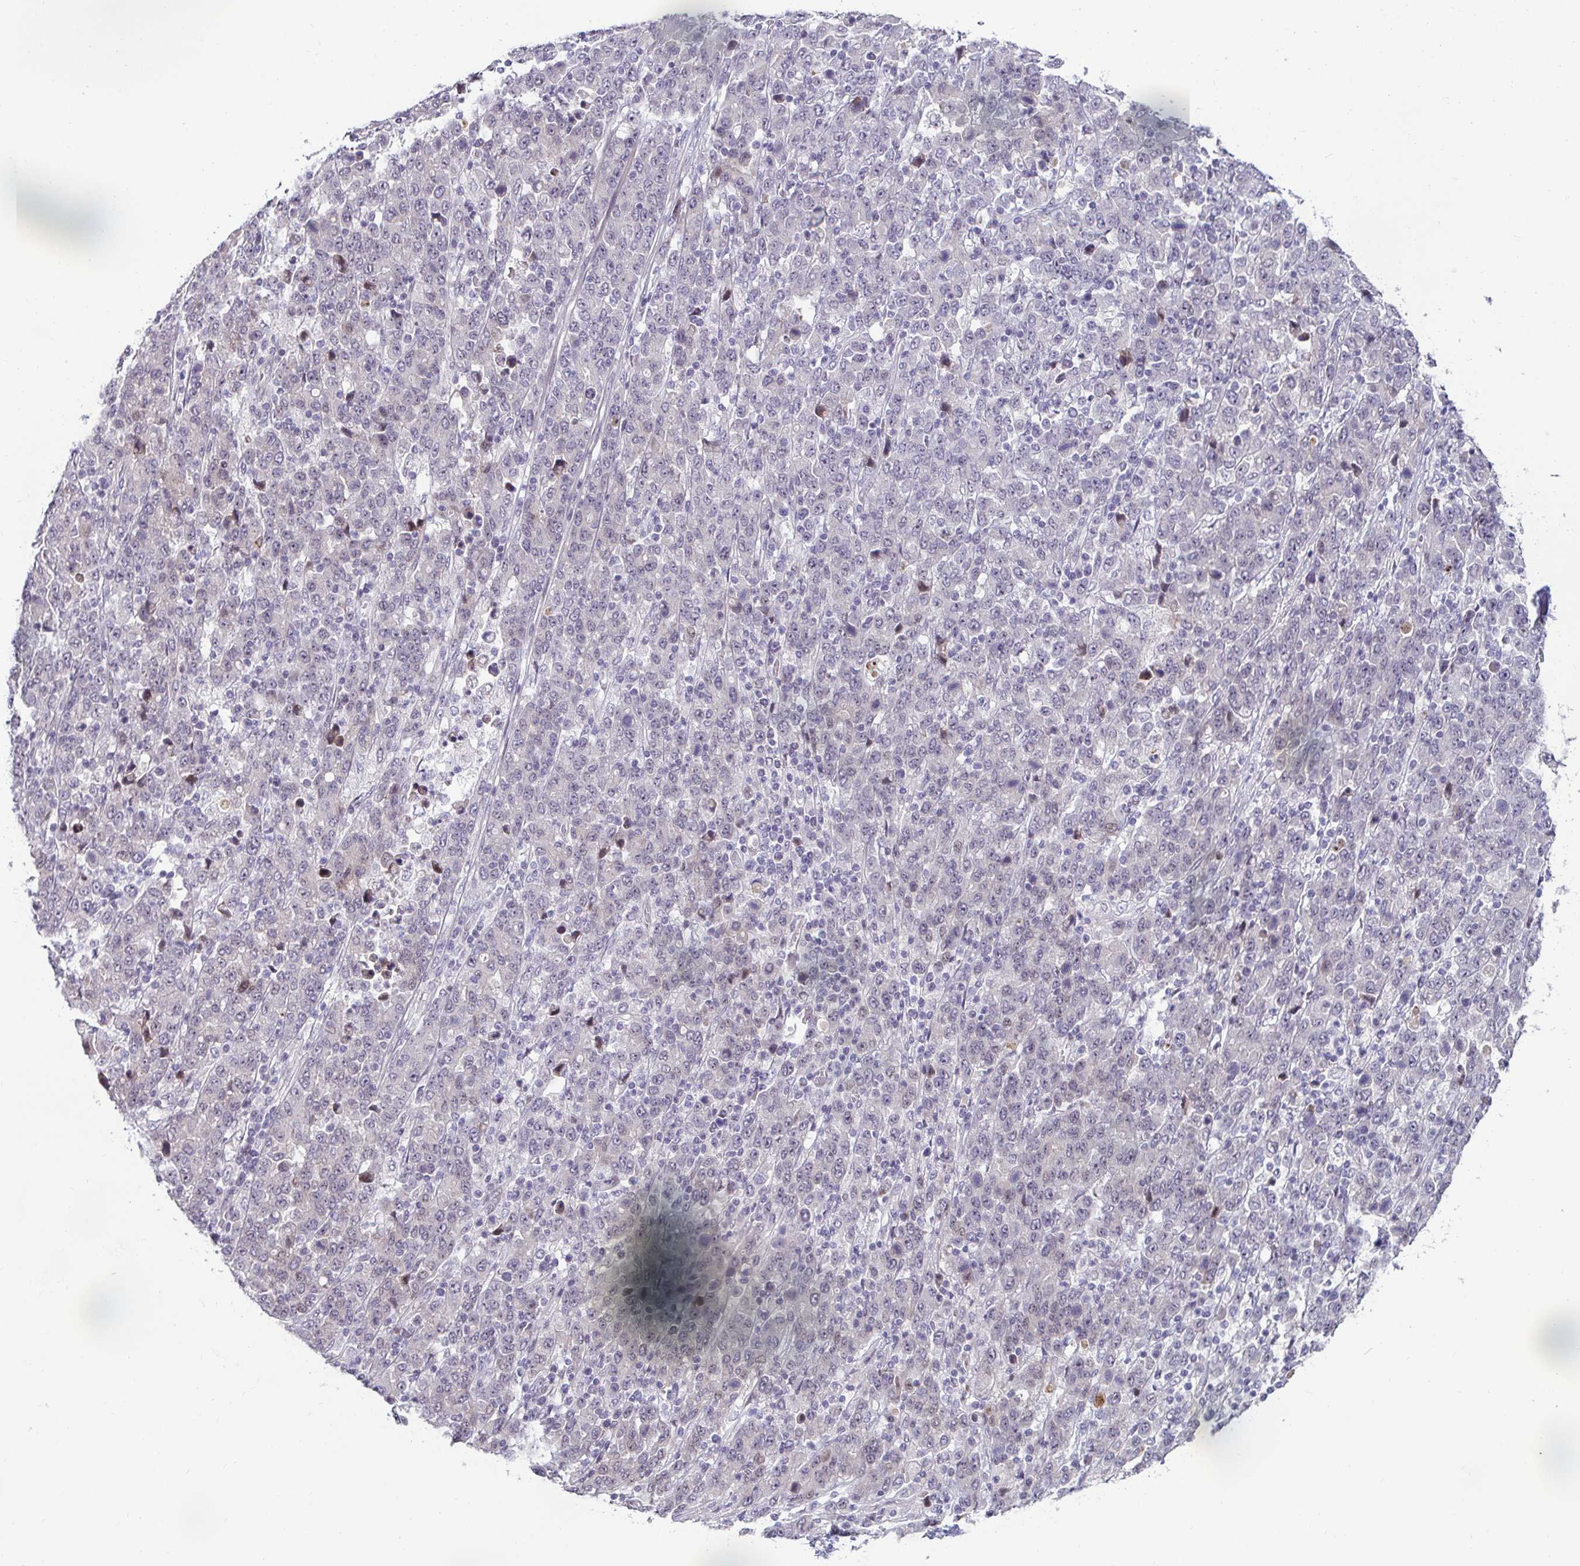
{"staining": {"intensity": "negative", "quantity": "none", "location": "none"}, "tissue": "stomach cancer", "cell_type": "Tumor cells", "image_type": "cancer", "snomed": [{"axis": "morphology", "description": "Adenocarcinoma, NOS"}, {"axis": "topography", "description": "Stomach, upper"}], "caption": "Histopathology image shows no protein expression in tumor cells of adenocarcinoma (stomach) tissue.", "gene": "GSTM1", "patient": {"sex": "male", "age": 69}}